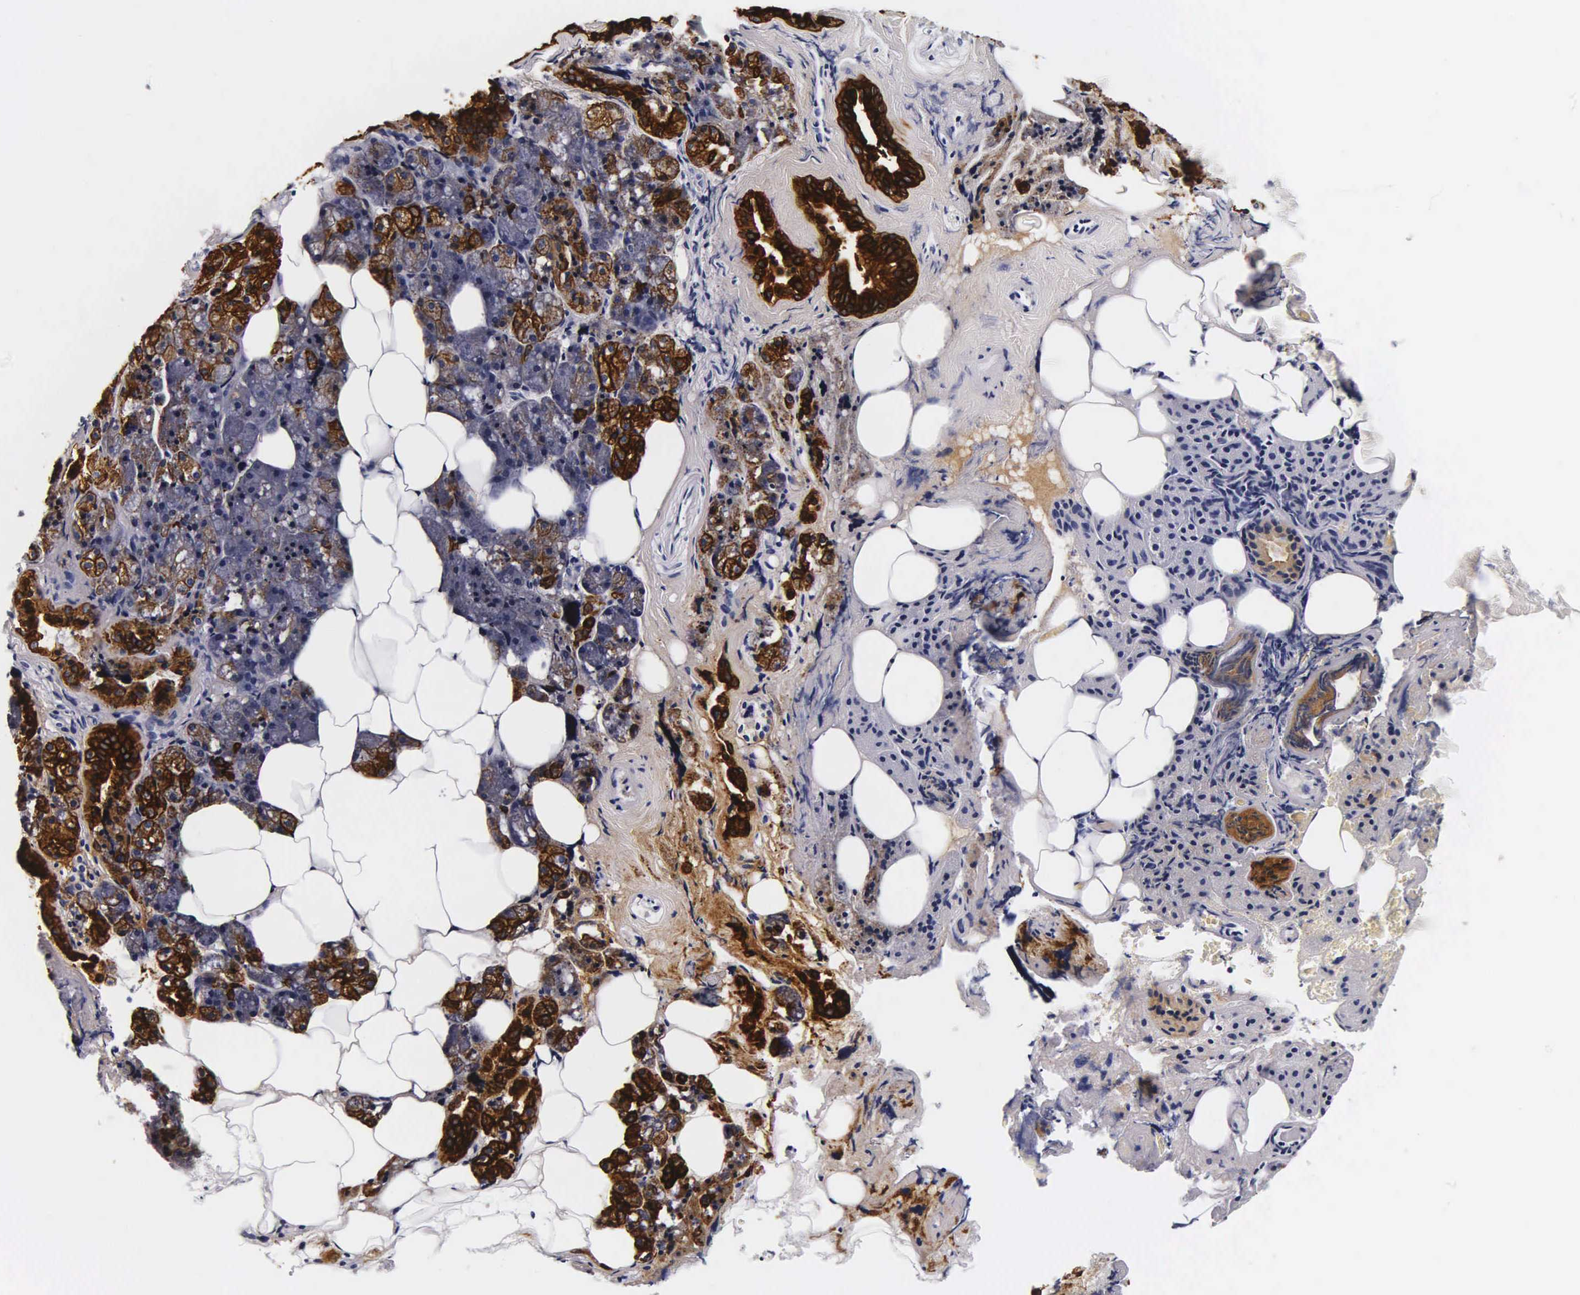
{"staining": {"intensity": "strong", "quantity": ">75%", "location": "cytoplasmic/membranous"}, "tissue": "salivary gland", "cell_type": "Glandular cells", "image_type": "normal", "snomed": [{"axis": "morphology", "description": "Normal tissue, NOS"}, {"axis": "topography", "description": "Salivary gland"}], "caption": "Glandular cells display high levels of strong cytoplasmic/membranous staining in about >75% of cells in unremarkable salivary gland.", "gene": "KRT18", "patient": {"sex": "female", "age": 55}}